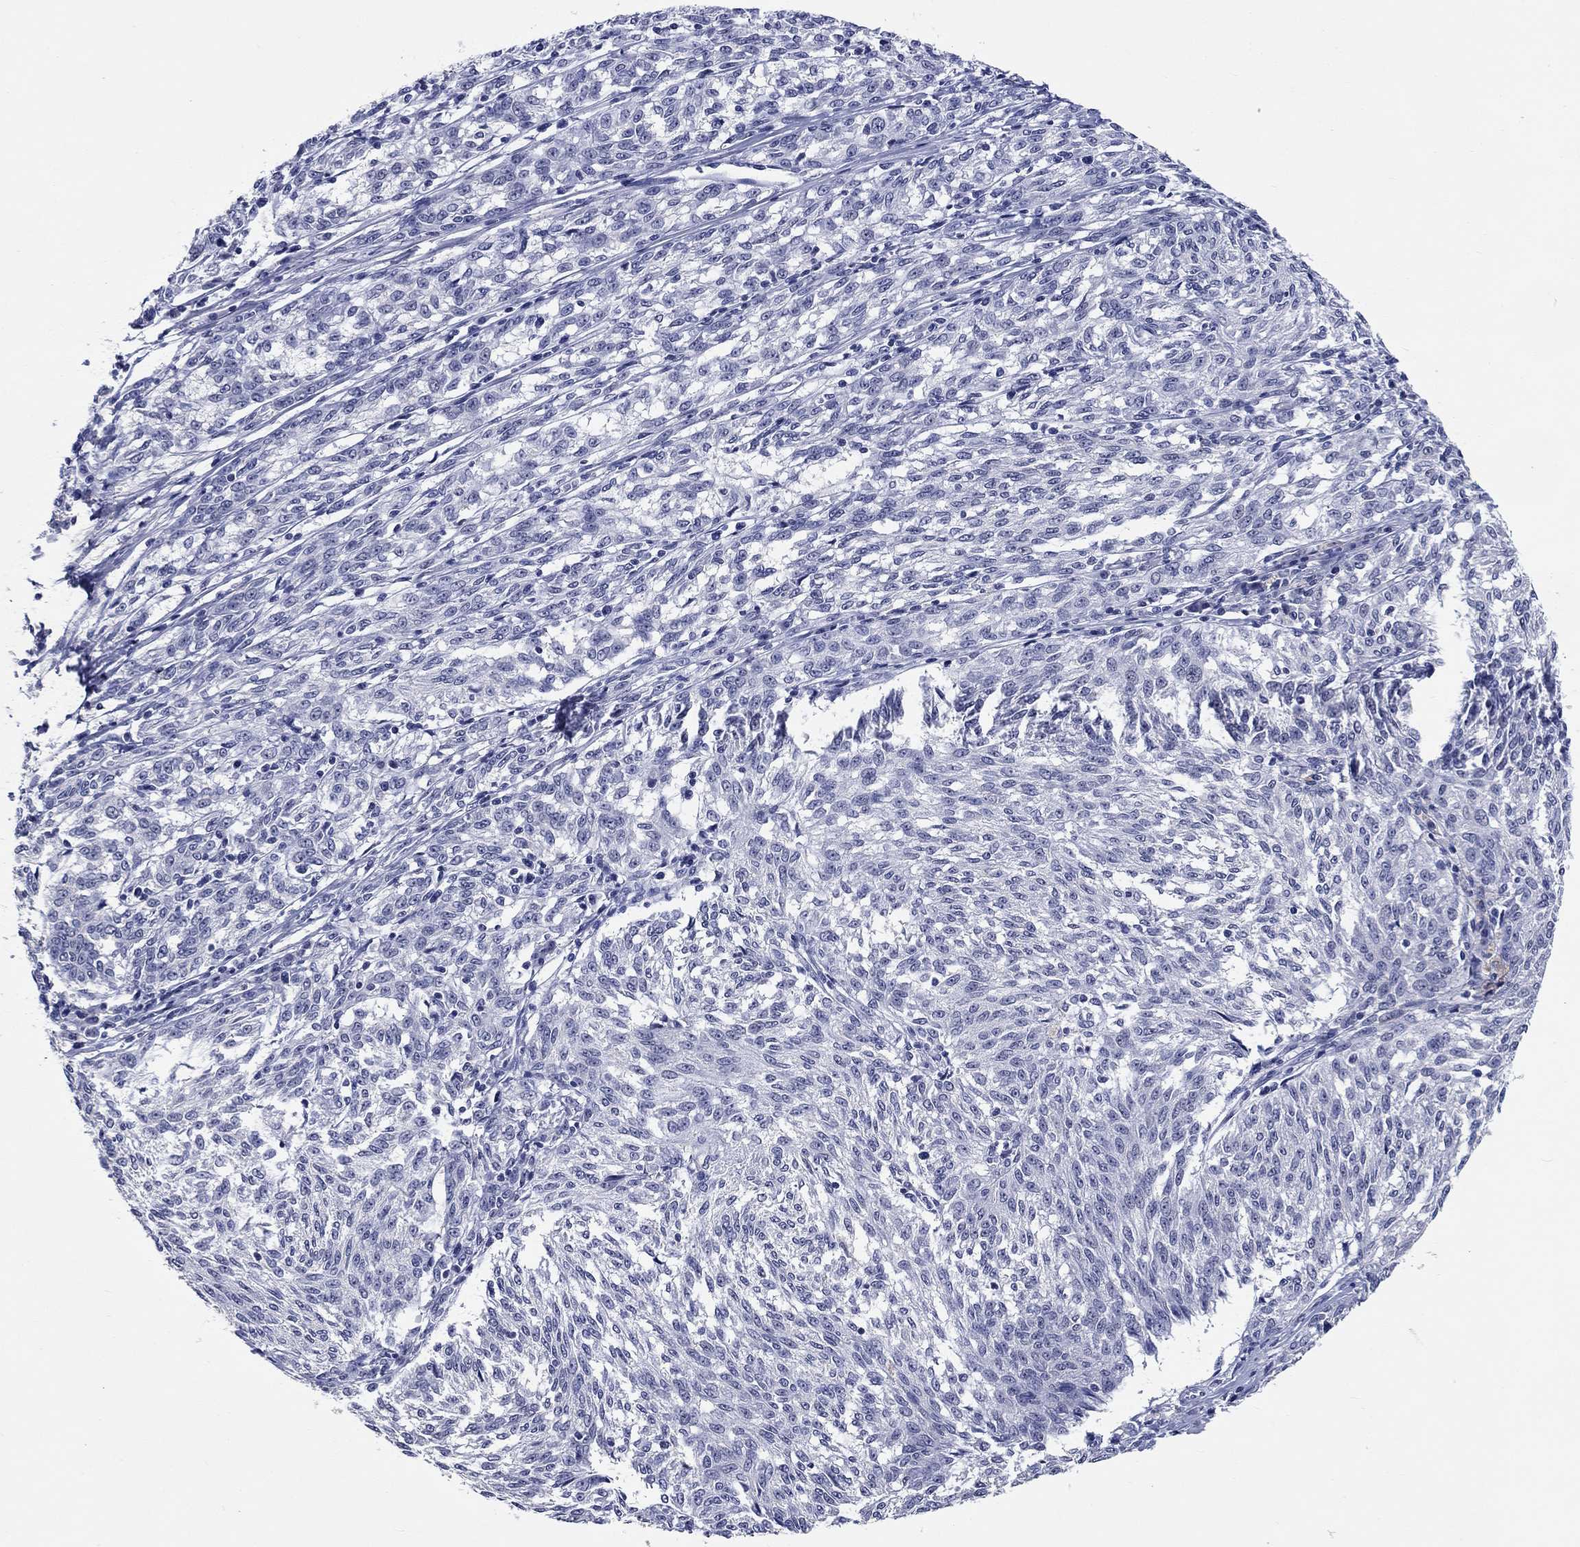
{"staining": {"intensity": "negative", "quantity": "none", "location": "none"}, "tissue": "melanoma", "cell_type": "Tumor cells", "image_type": "cancer", "snomed": [{"axis": "morphology", "description": "Malignant melanoma, NOS"}, {"axis": "topography", "description": "Skin"}], "caption": "This is an immunohistochemistry (IHC) histopathology image of human malignant melanoma. There is no expression in tumor cells.", "gene": "GRIN1", "patient": {"sex": "female", "age": 72}}